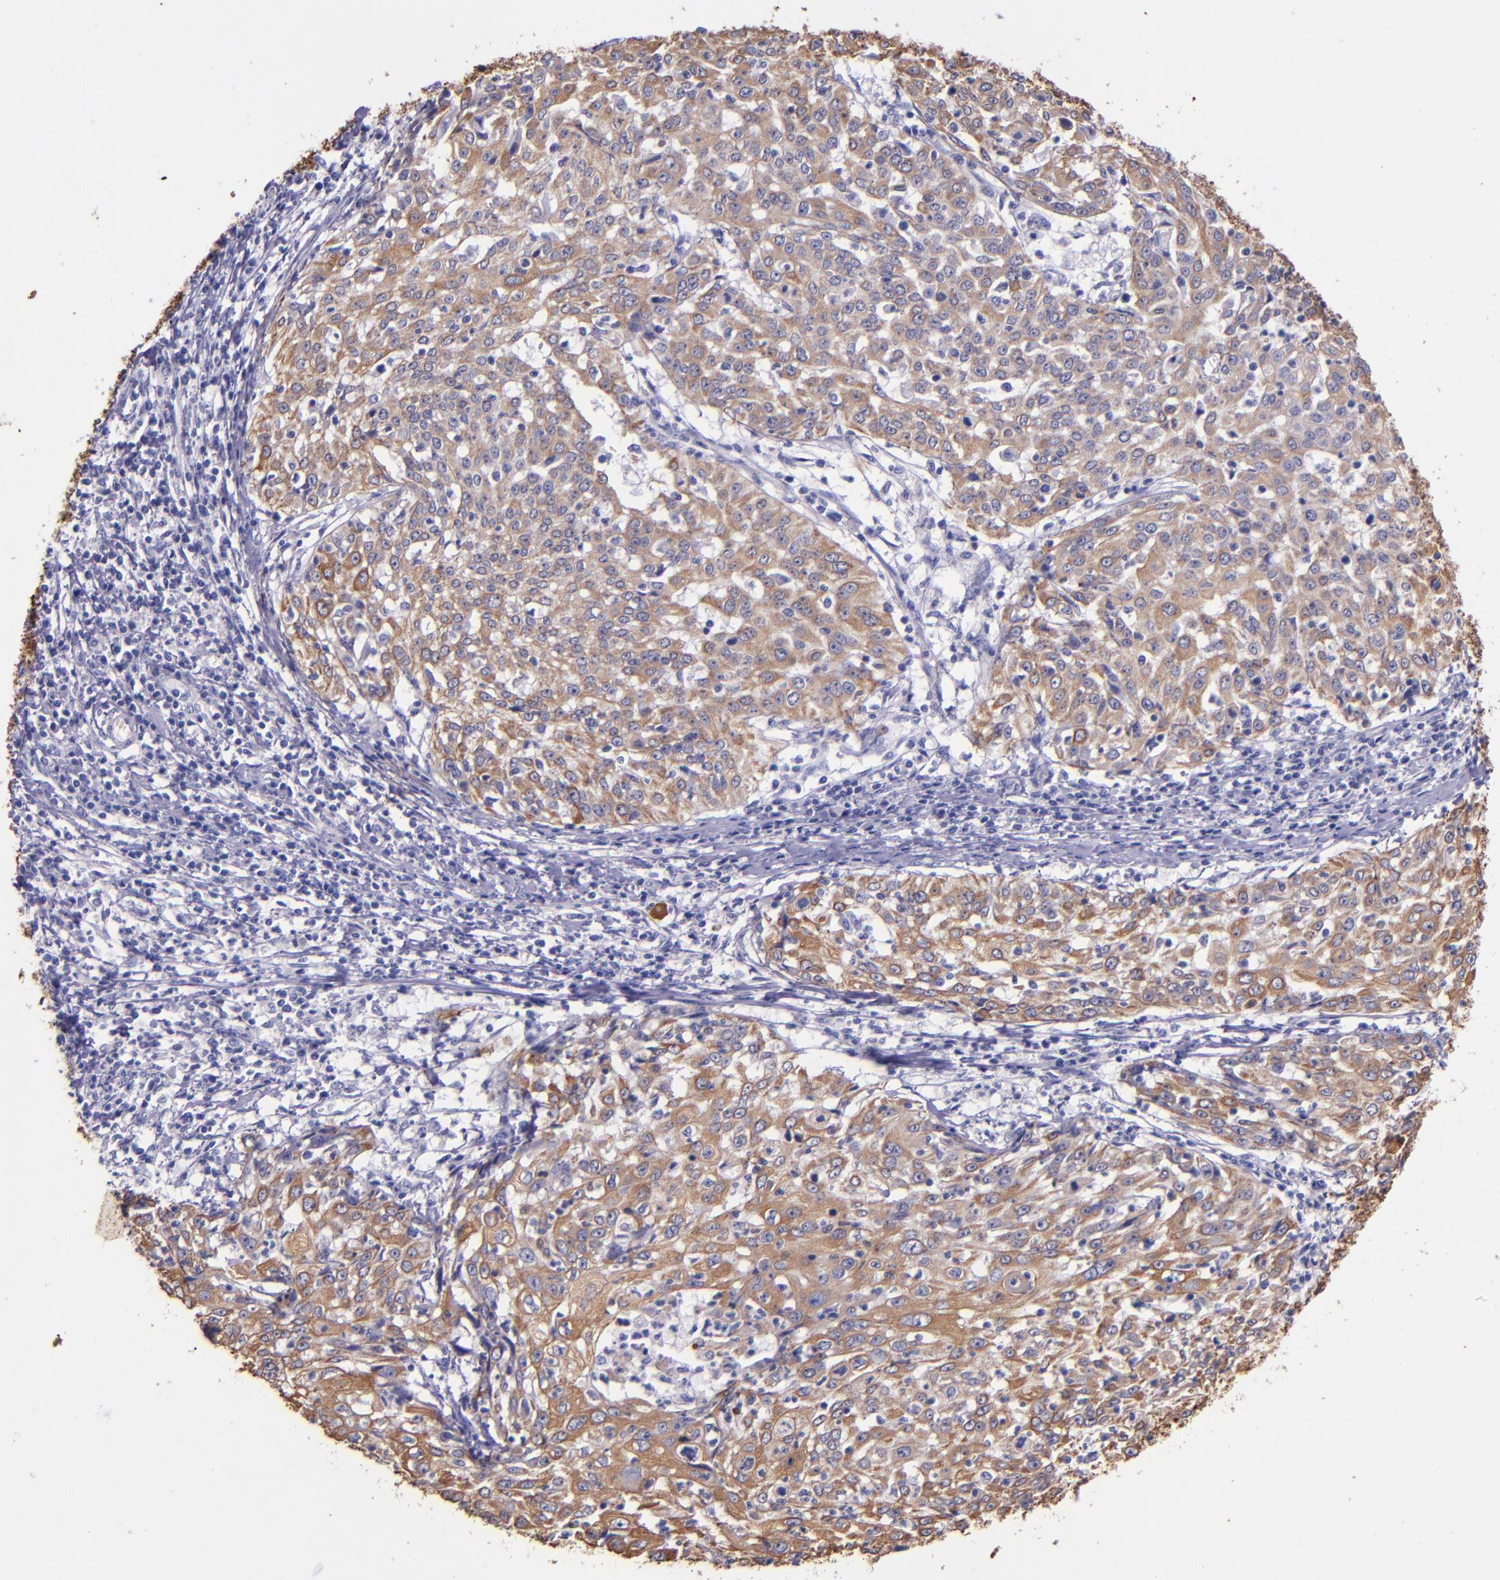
{"staining": {"intensity": "moderate", "quantity": ">75%", "location": "cytoplasmic/membranous"}, "tissue": "cervical cancer", "cell_type": "Tumor cells", "image_type": "cancer", "snomed": [{"axis": "morphology", "description": "Squamous cell carcinoma, NOS"}, {"axis": "topography", "description": "Cervix"}], "caption": "Immunohistochemical staining of human cervical squamous cell carcinoma exhibits medium levels of moderate cytoplasmic/membranous protein staining in approximately >75% of tumor cells.", "gene": "KRT4", "patient": {"sex": "female", "age": 39}}